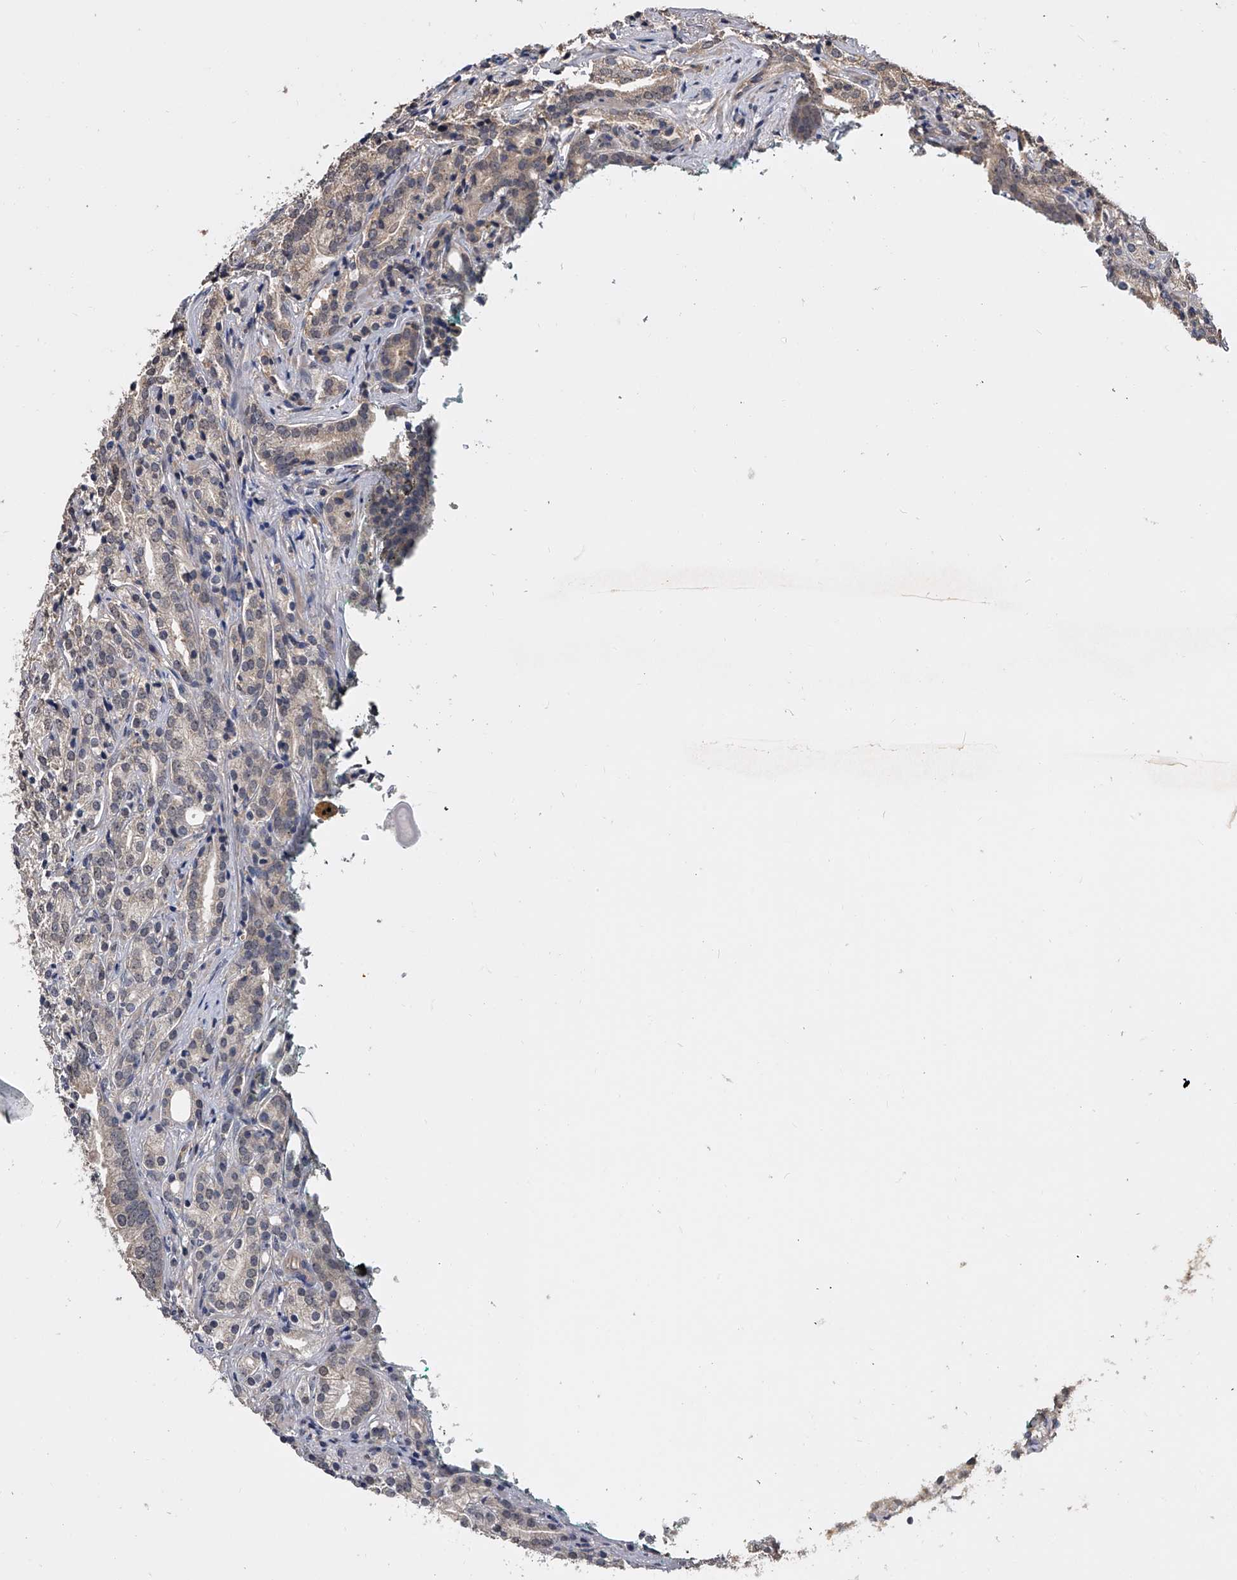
{"staining": {"intensity": "negative", "quantity": "none", "location": "none"}, "tissue": "prostate cancer", "cell_type": "Tumor cells", "image_type": "cancer", "snomed": [{"axis": "morphology", "description": "Adenocarcinoma, High grade"}, {"axis": "topography", "description": "Prostate"}], "caption": "The micrograph exhibits no significant positivity in tumor cells of prostate cancer.", "gene": "EFCAB7", "patient": {"sex": "male", "age": 57}}